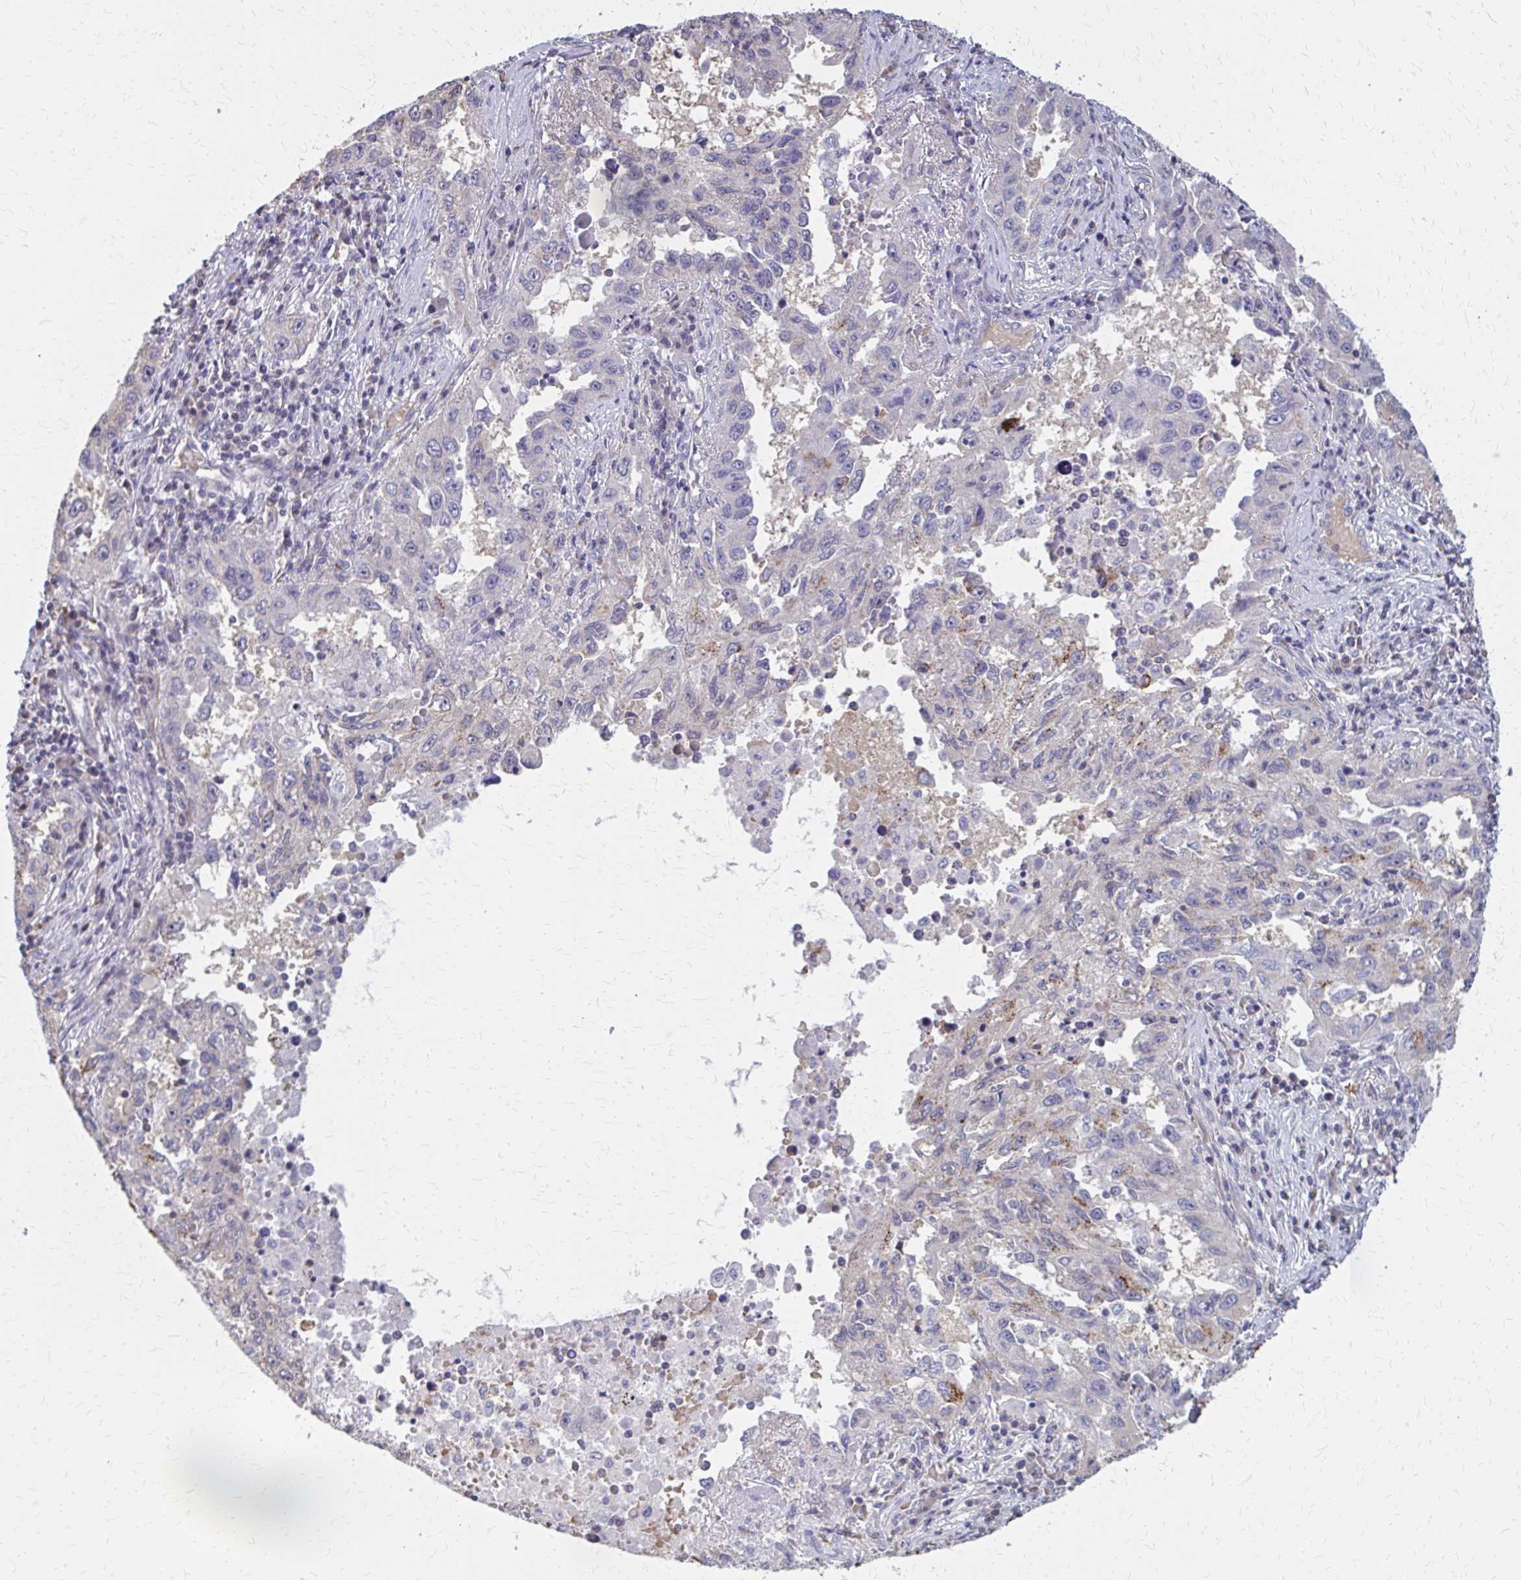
{"staining": {"intensity": "moderate", "quantity": "<25%", "location": "cytoplasmic/membranous"}, "tissue": "lung cancer", "cell_type": "Tumor cells", "image_type": "cancer", "snomed": [{"axis": "morphology", "description": "Adenocarcinoma, NOS"}, {"axis": "topography", "description": "Lung"}], "caption": "Lung adenocarcinoma stained with a protein marker exhibits moderate staining in tumor cells.", "gene": "IFI44L", "patient": {"sex": "female", "age": 73}}